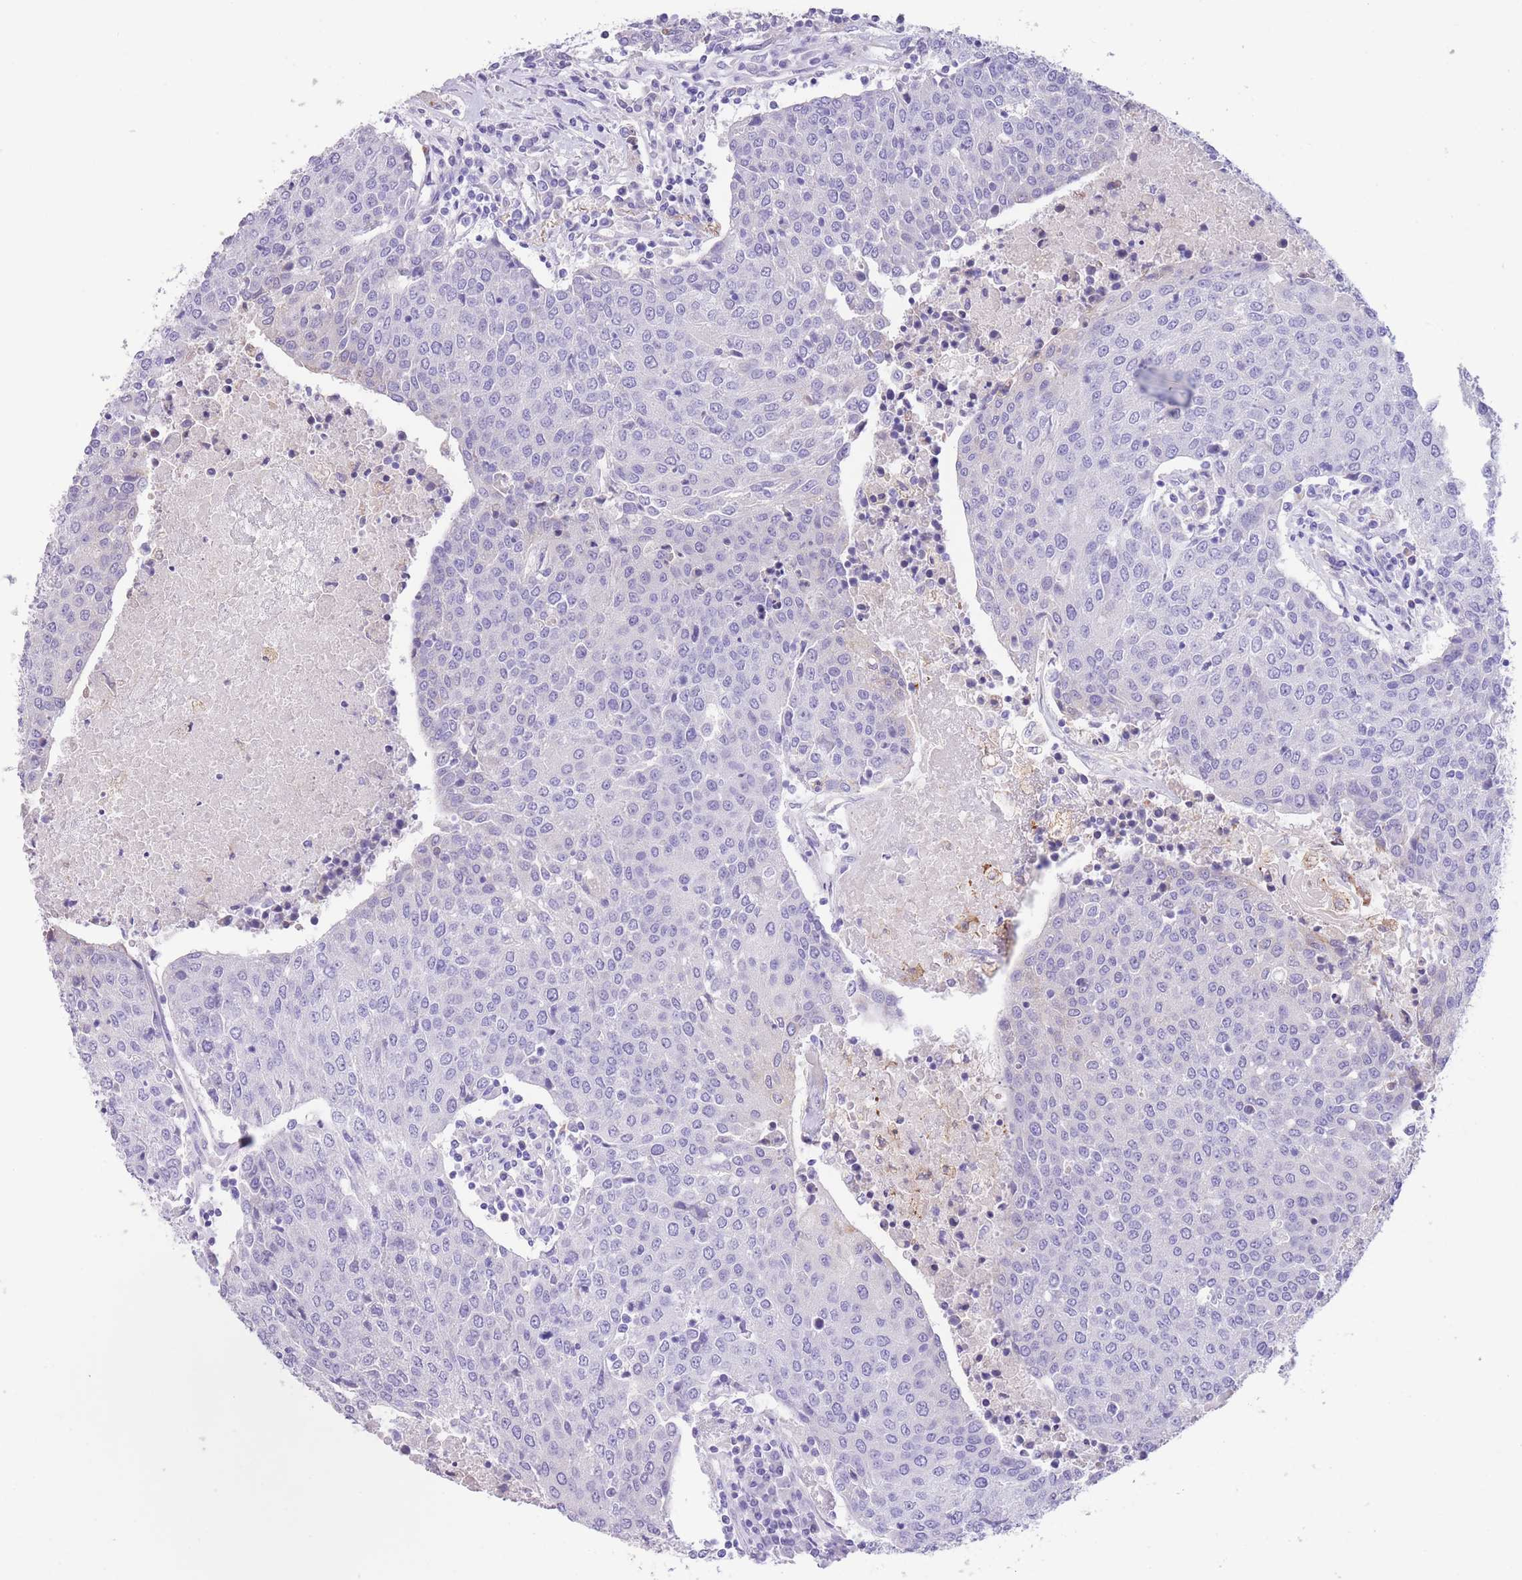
{"staining": {"intensity": "negative", "quantity": "none", "location": "none"}, "tissue": "urothelial cancer", "cell_type": "Tumor cells", "image_type": "cancer", "snomed": [{"axis": "morphology", "description": "Urothelial carcinoma, High grade"}, {"axis": "topography", "description": "Urinary bladder"}], "caption": "Histopathology image shows no protein staining in tumor cells of urothelial cancer tissue. Brightfield microscopy of immunohistochemistry (IHC) stained with DAB (3,3'-diaminobenzidine) (brown) and hematoxylin (blue), captured at high magnification.", "gene": "RAI2", "patient": {"sex": "female", "age": 85}}